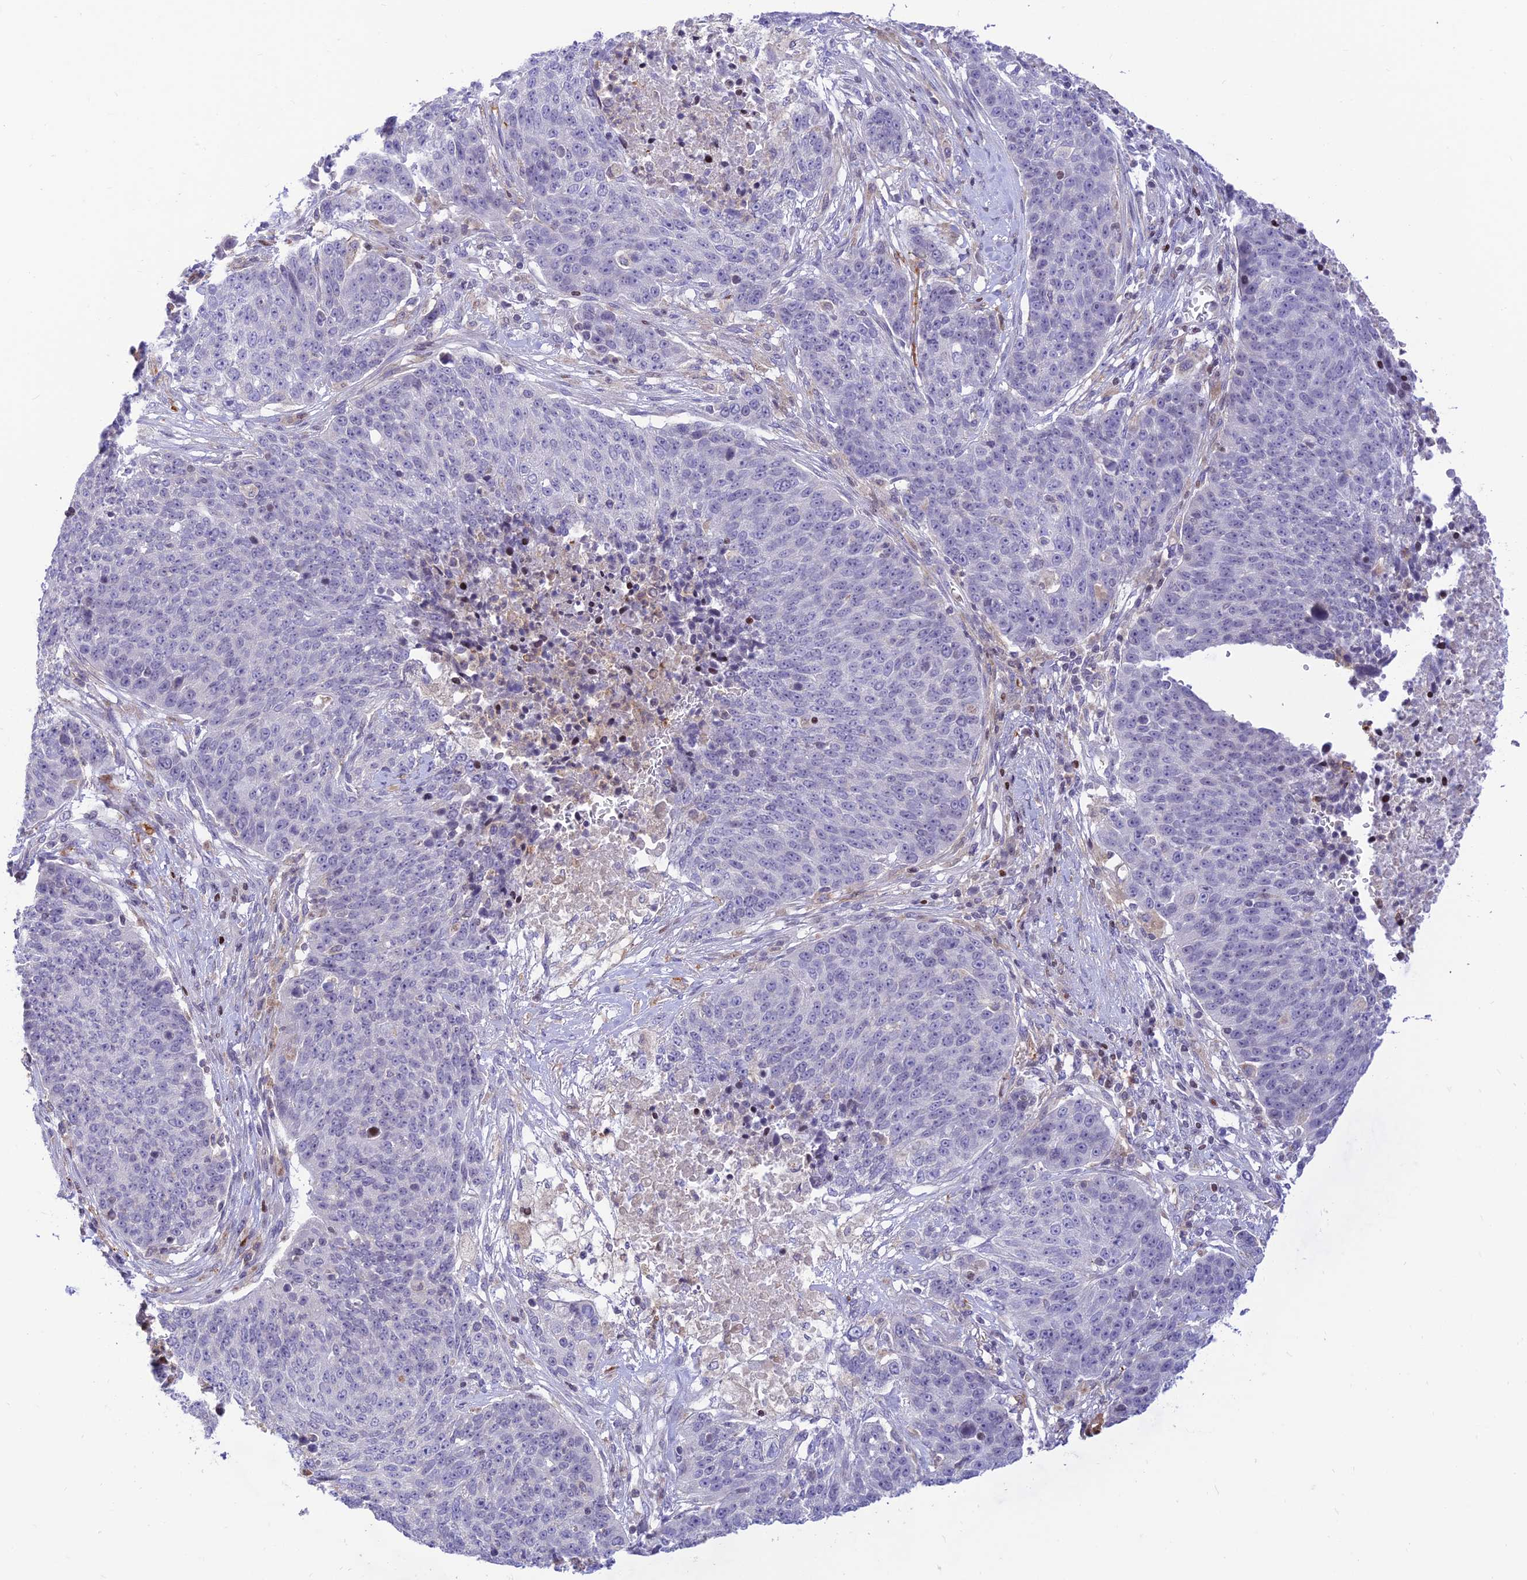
{"staining": {"intensity": "negative", "quantity": "none", "location": "none"}, "tissue": "lung cancer", "cell_type": "Tumor cells", "image_type": "cancer", "snomed": [{"axis": "morphology", "description": "Normal tissue, NOS"}, {"axis": "morphology", "description": "Squamous cell carcinoma, NOS"}, {"axis": "topography", "description": "Lymph node"}, {"axis": "topography", "description": "Lung"}], "caption": "Tumor cells are negative for protein expression in human lung cancer (squamous cell carcinoma).", "gene": "FAM186B", "patient": {"sex": "male", "age": 66}}